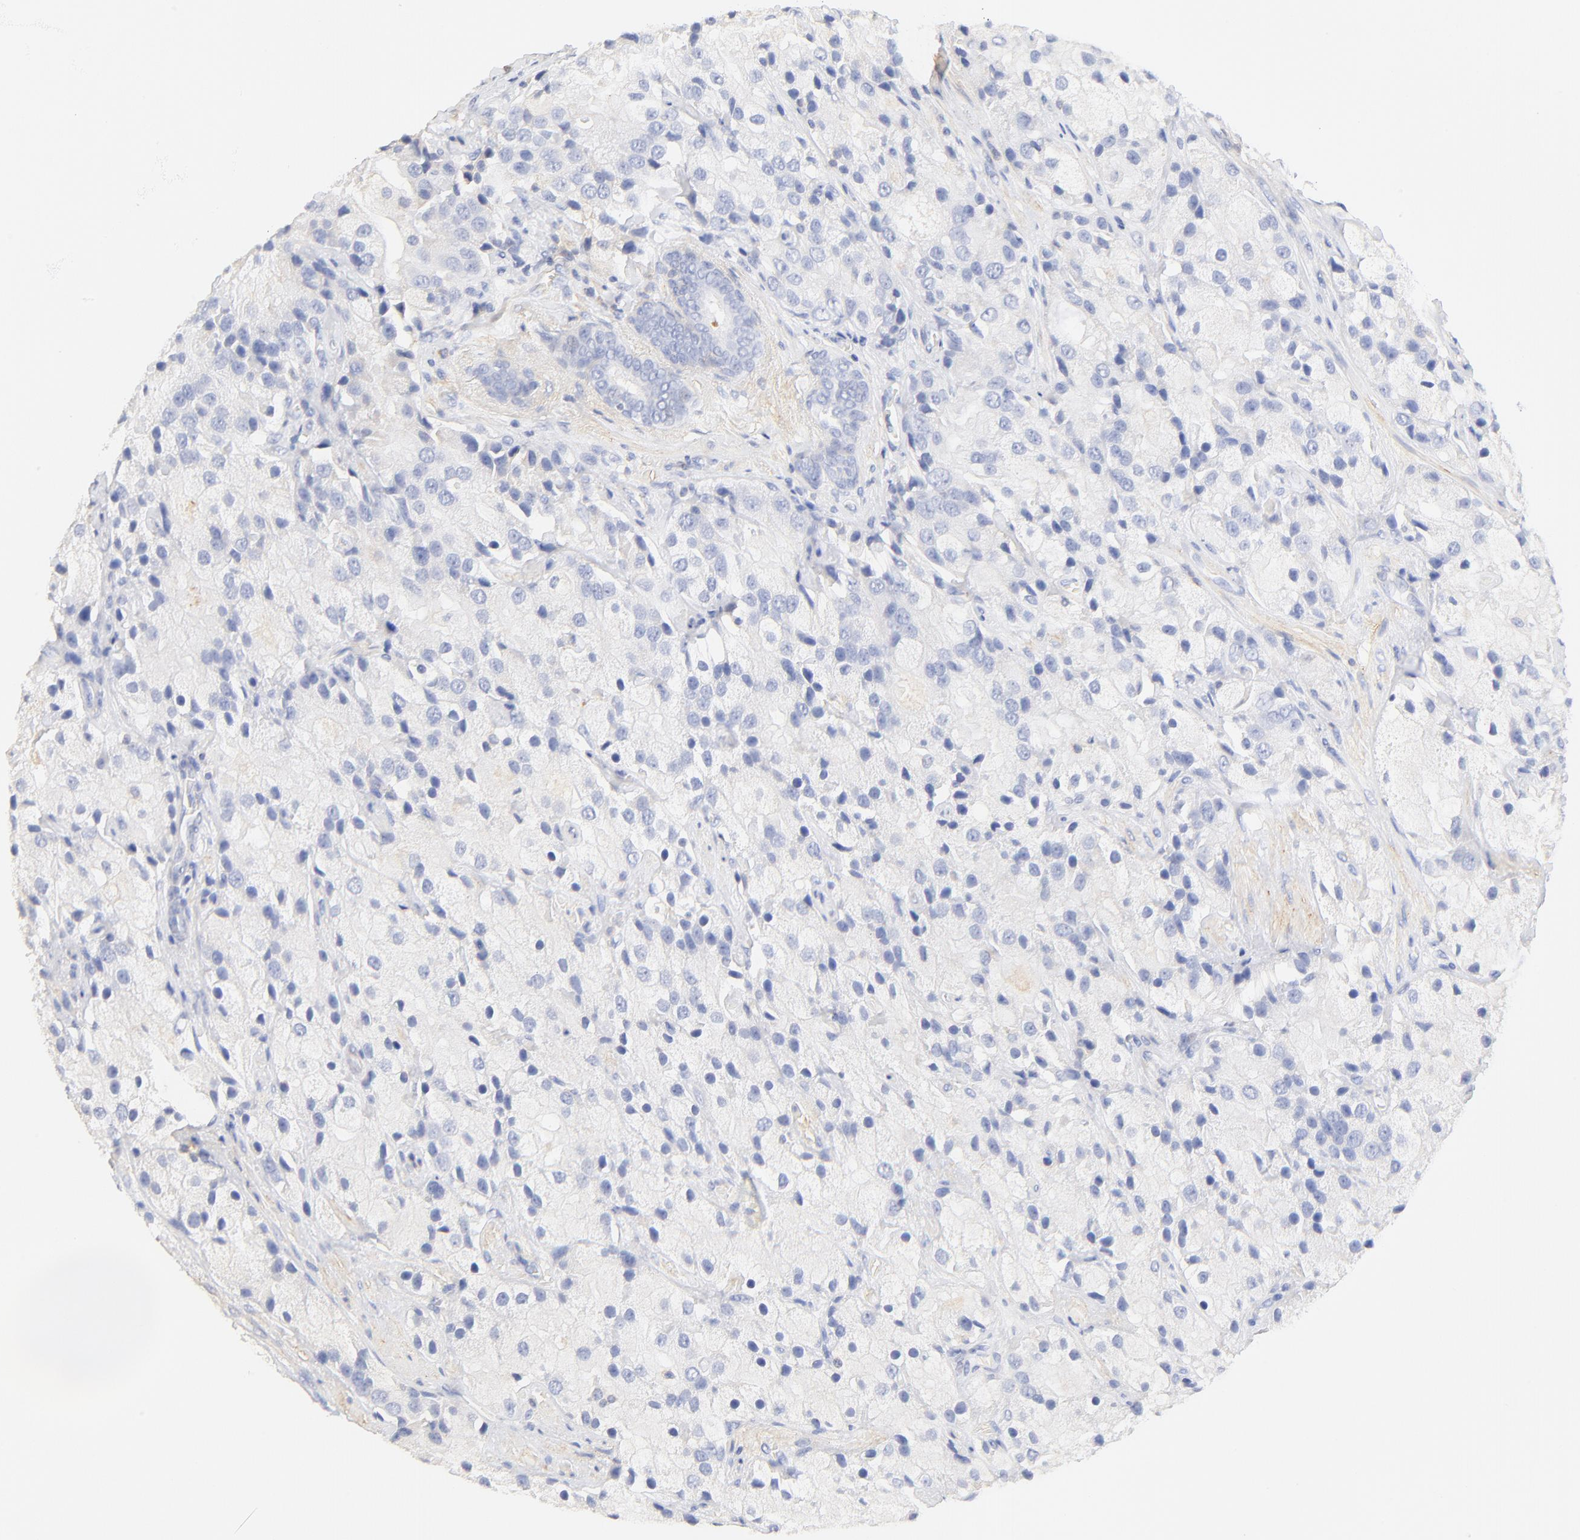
{"staining": {"intensity": "weak", "quantity": "<25%", "location": "cytoplasmic/membranous"}, "tissue": "prostate cancer", "cell_type": "Tumor cells", "image_type": "cancer", "snomed": [{"axis": "morphology", "description": "Adenocarcinoma, High grade"}, {"axis": "topography", "description": "Prostate"}], "caption": "Protein analysis of prostate cancer demonstrates no significant expression in tumor cells. (IHC, brightfield microscopy, high magnification).", "gene": "MDGA2", "patient": {"sex": "male", "age": 70}}